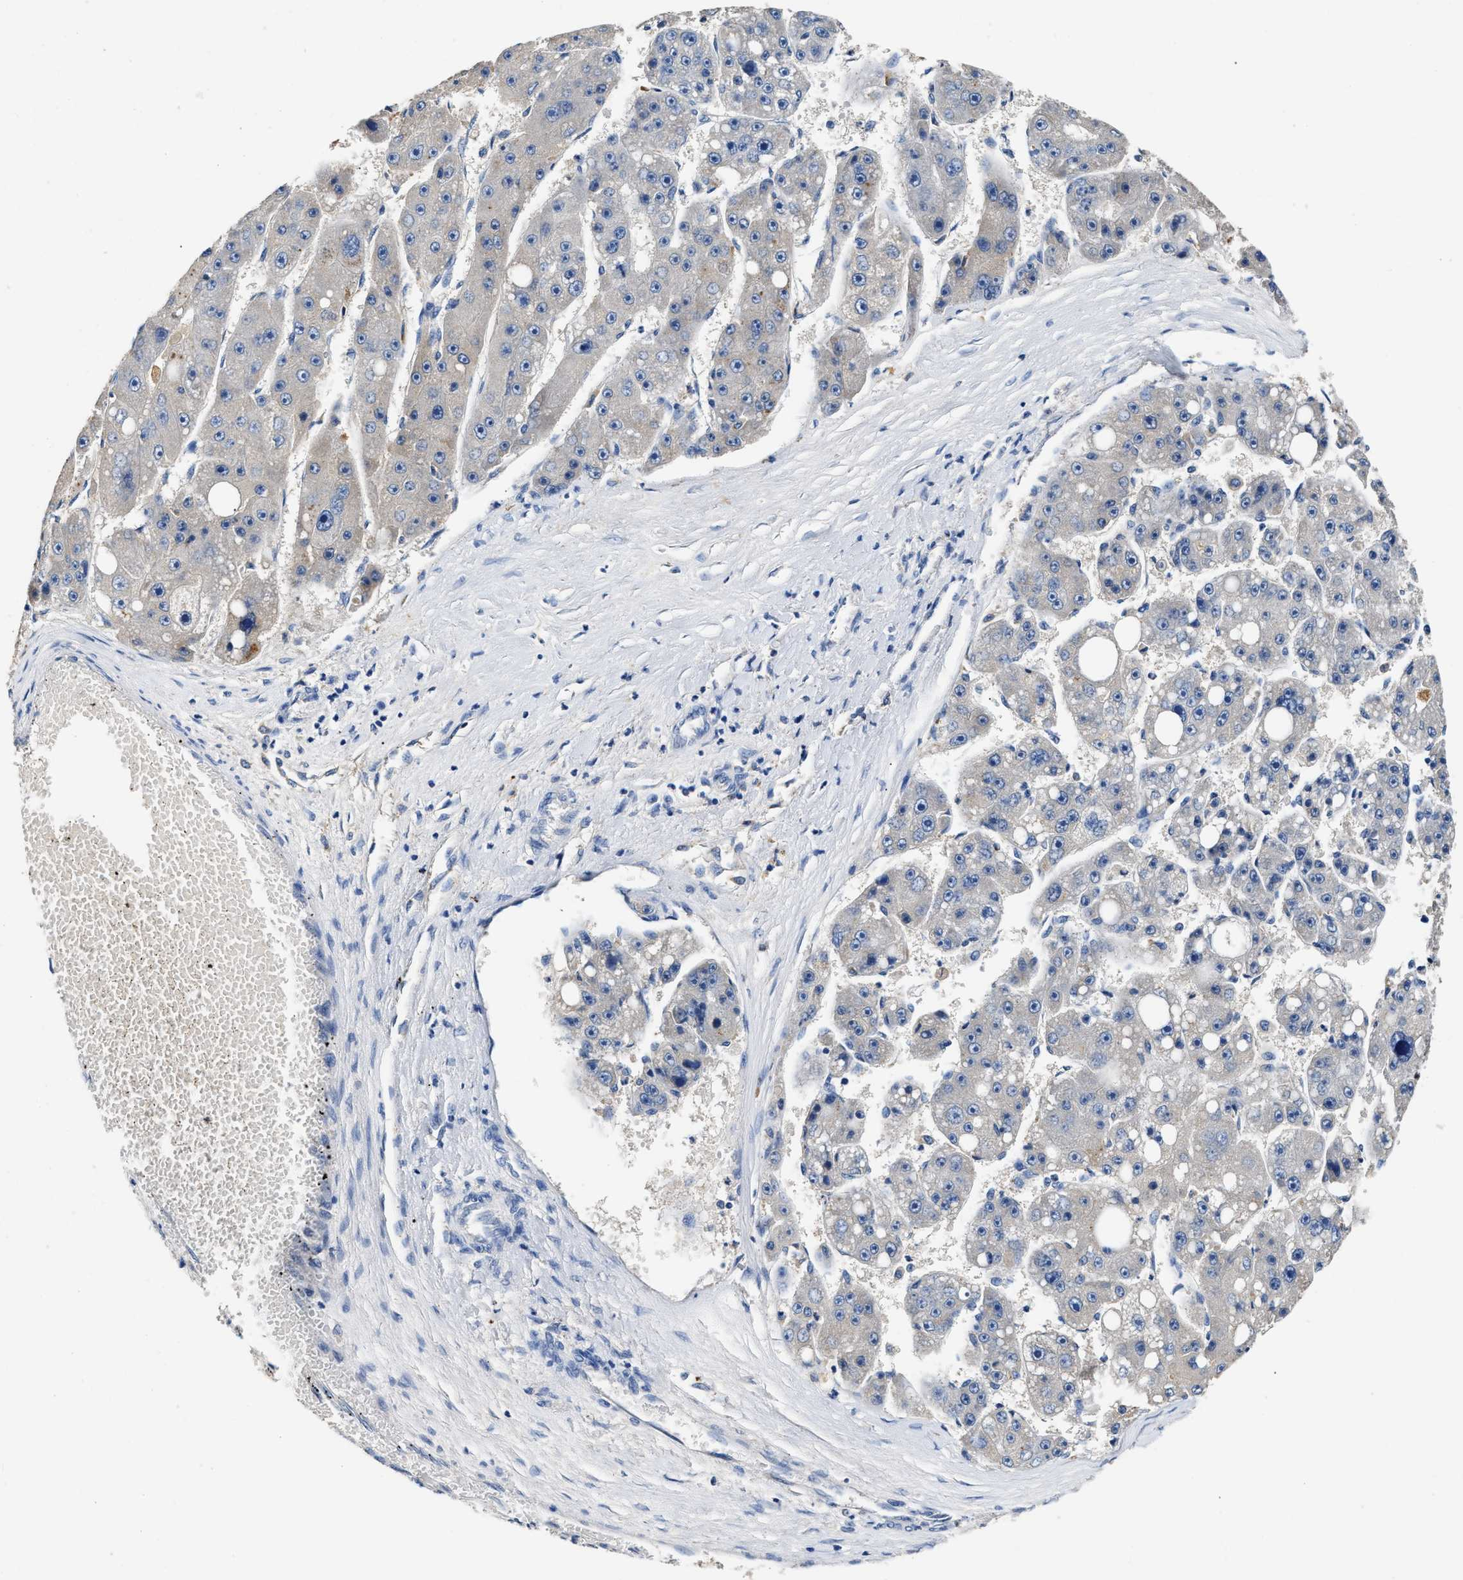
{"staining": {"intensity": "negative", "quantity": "none", "location": "none"}, "tissue": "liver cancer", "cell_type": "Tumor cells", "image_type": "cancer", "snomed": [{"axis": "morphology", "description": "Carcinoma, Hepatocellular, NOS"}, {"axis": "topography", "description": "Liver"}], "caption": "Liver cancer was stained to show a protein in brown. There is no significant expression in tumor cells.", "gene": "SLCO2B1", "patient": {"sex": "female", "age": 61}}